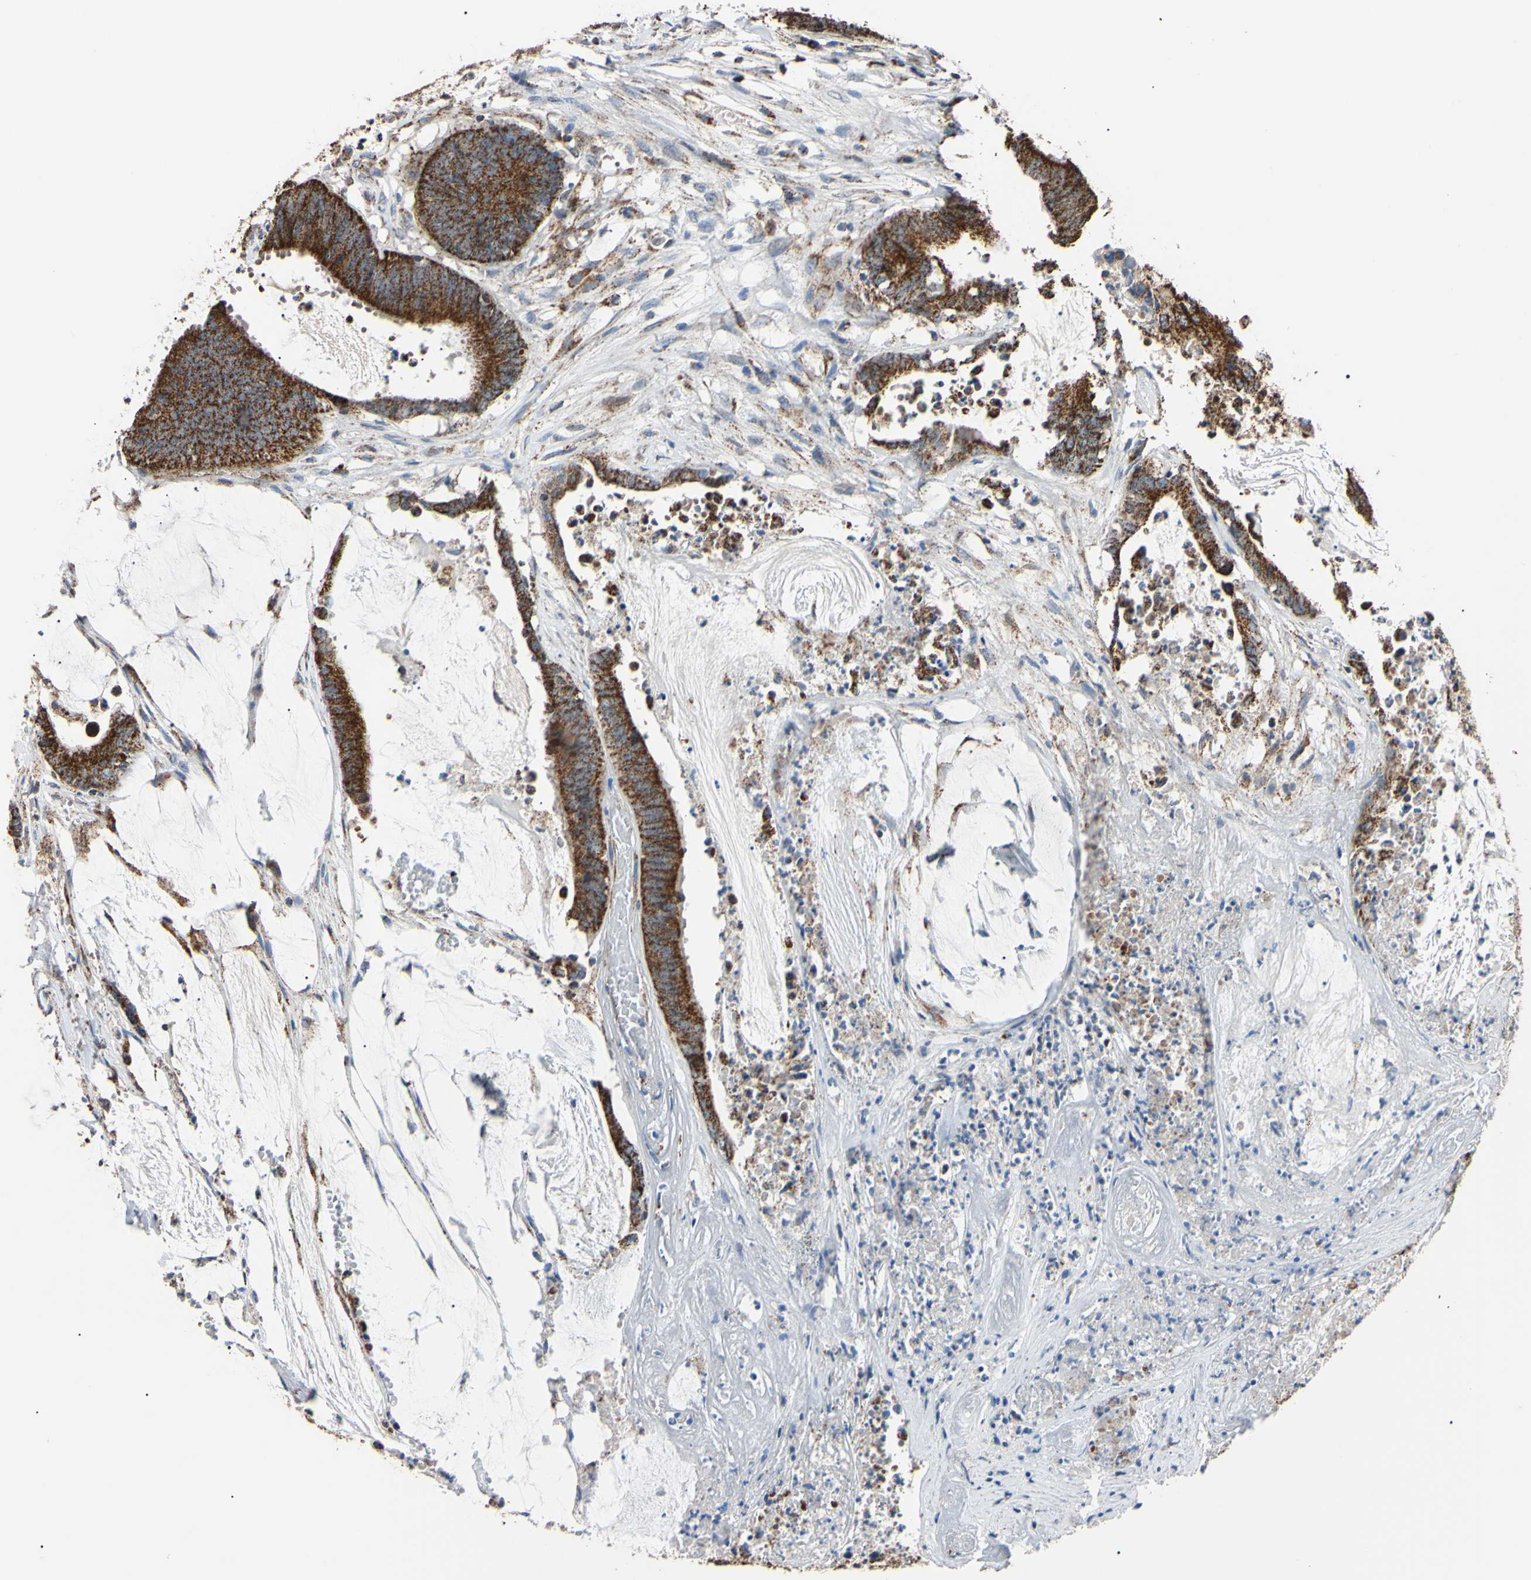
{"staining": {"intensity": "strong", "quantity": ">75%", "location": "cytoplasmic/membranous"}, "tissue": "colorectal cancer", "cell_type": "Tumor cells", "image_type": "cancer", "snomed": [{"axis": "morphology", "description": "Adenocarcinoma, NOS"}, {"axis": "topography", "description": "Rectum"}], "caption": "Protein staining of colorectal cancer (adenocarcinoma) tissue reveals strong cytoplasmic/membranous positivity in approximately >75% of tumor cells.", "gene": "CLPP", "patient": {"sex": "female", "age": 66}}